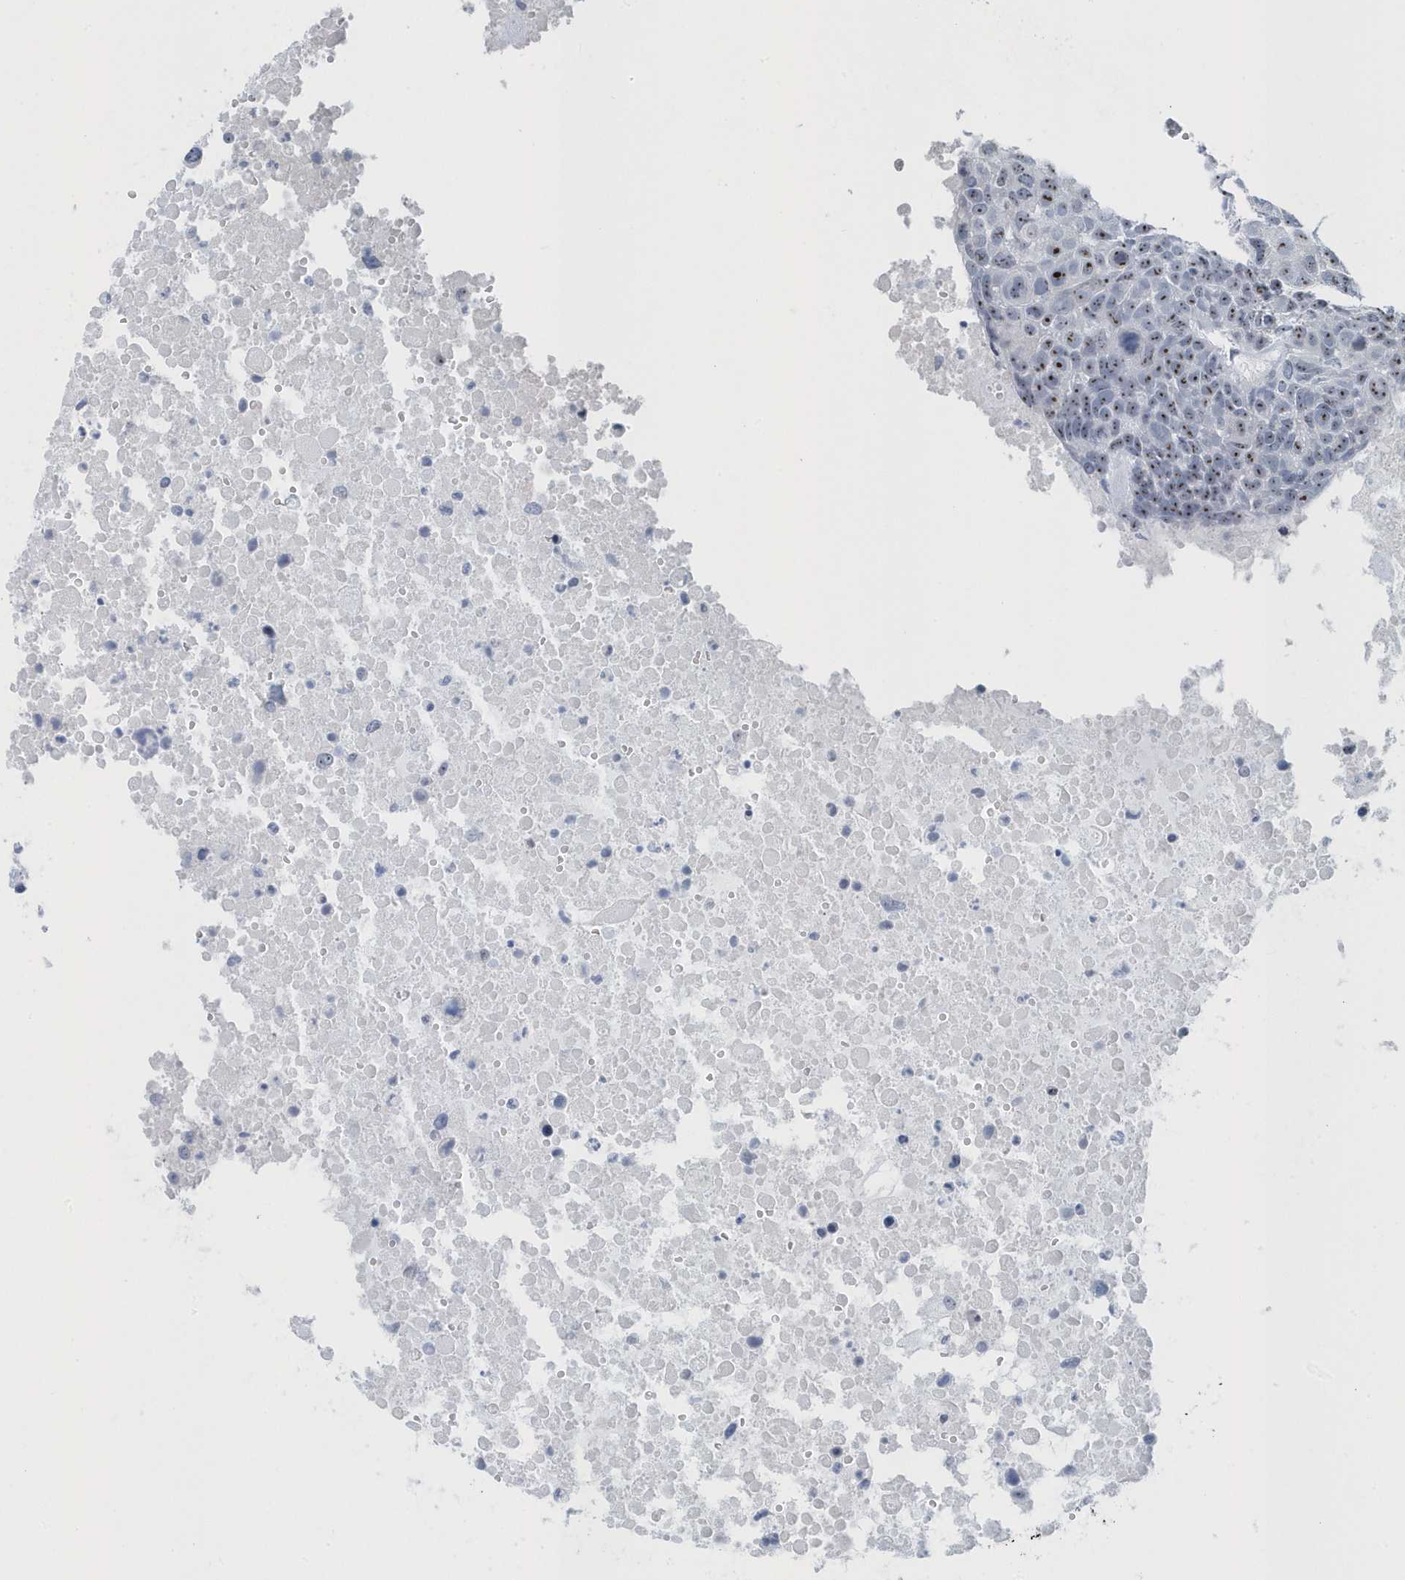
{"staining": {"intensity": "moderate", "quantity": ">75%", "location": "nuclear"}, "tissue": "head and neck cancer", "cell_type": "Tumor cells", "image_type": "cancer", "snomed": [{"axis": "morphology", "description": "Squamous cell carcinoma, NOS"}, {"axis": "topography", "description": "Head-Neck"}], "caption": "Protein analysis of squamous cell carcinoma (head and neck) tissue shows moderate nuclear positivity in about >75% of tumor cells.", "gene": "RPF2", "patient": {"sex": "male", "age": 66}}